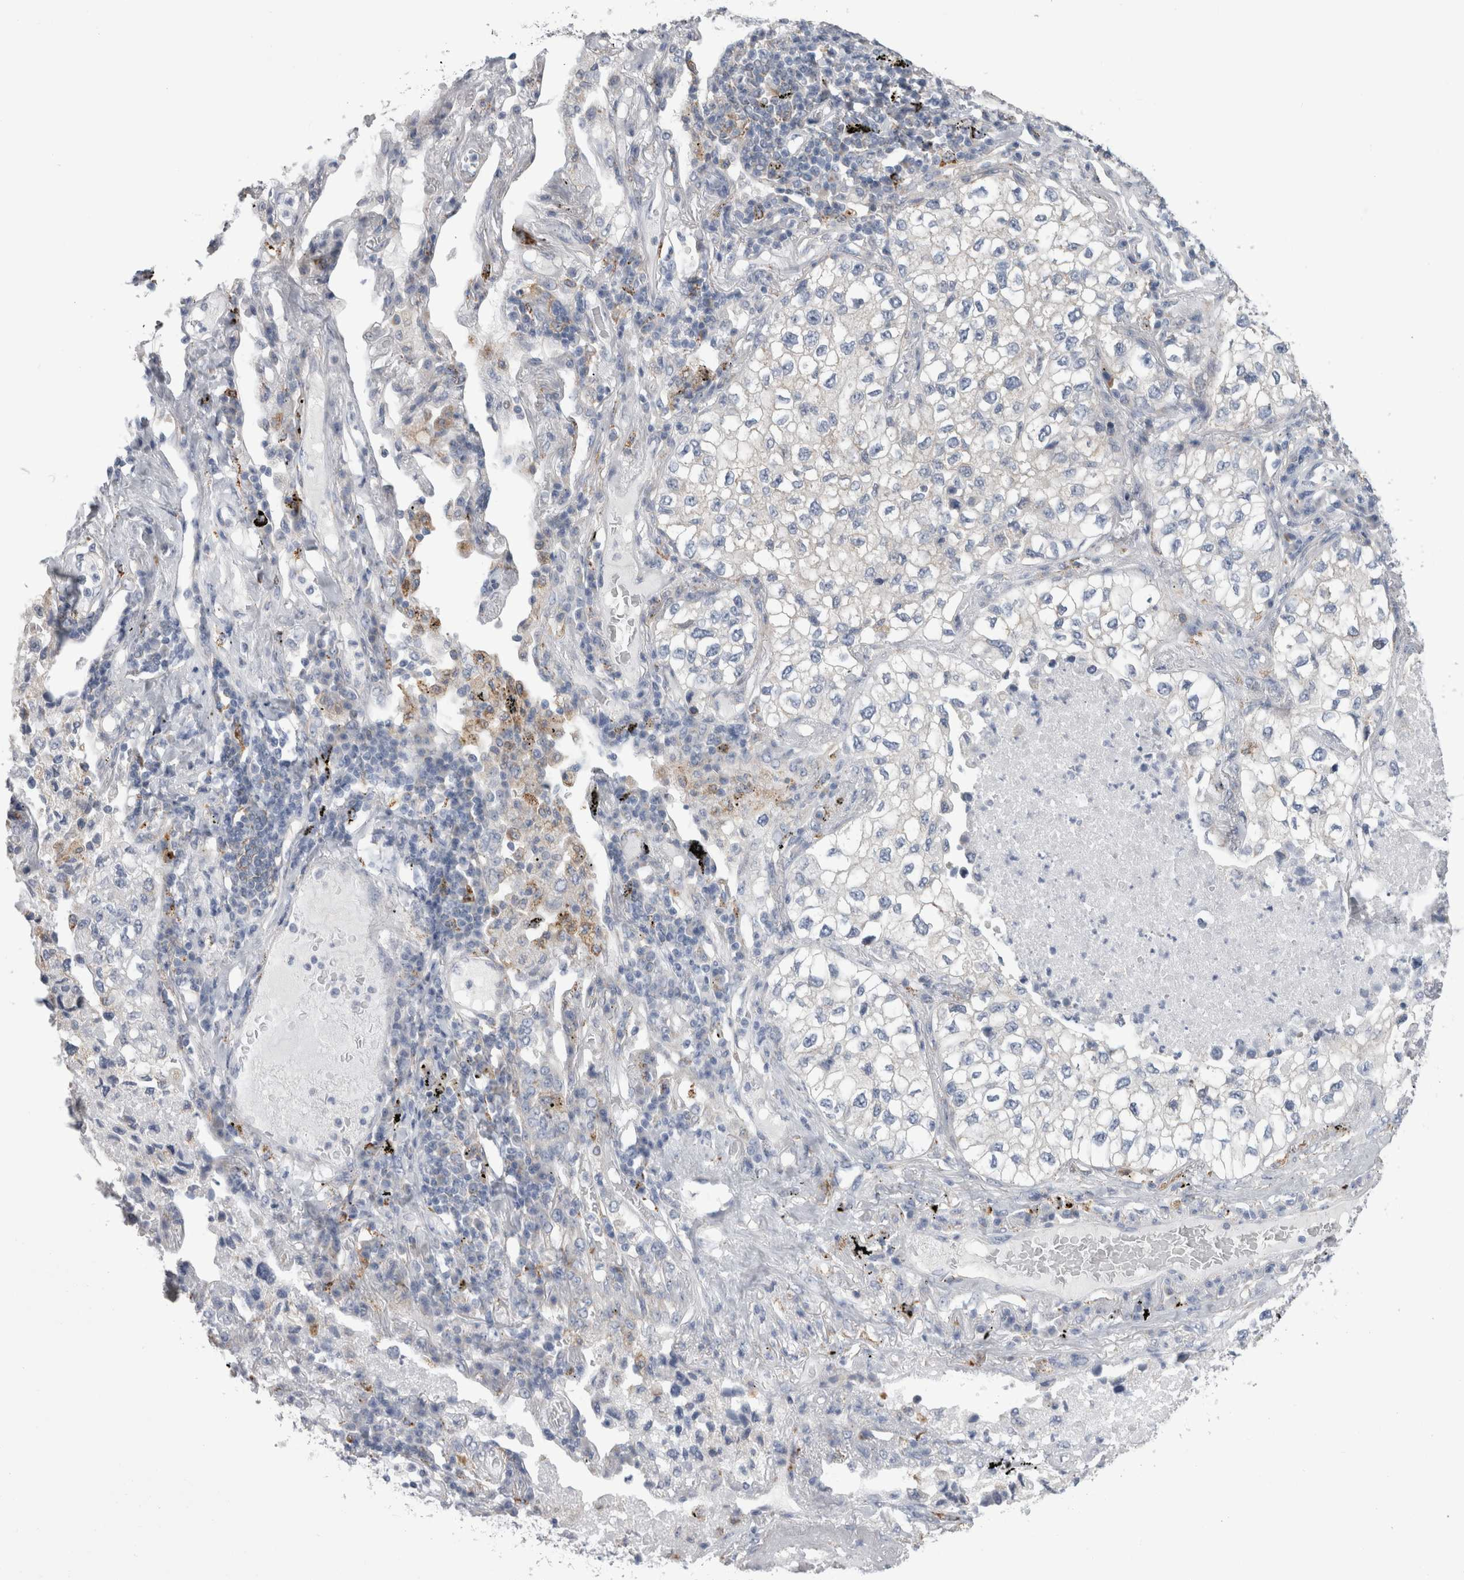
{"staining": {"intensity": "negative", "quantity": "none", "location": "none"}, "tissue": "lung cancer", "cell_type": "Tumor cells", "image_type": "cancer", "snomed": [{"axis": "morphology", "description": "Adenocarcinoma, NOS"}, {"axis": "topography", "description": "Lung"}], "caption": "Protein analysis of lung cancer (adenocarcinoma) demonstrates no significant positivity in tumor cells.", "gene": "GATM", "patient": {"sex": "male", "age": 63}}